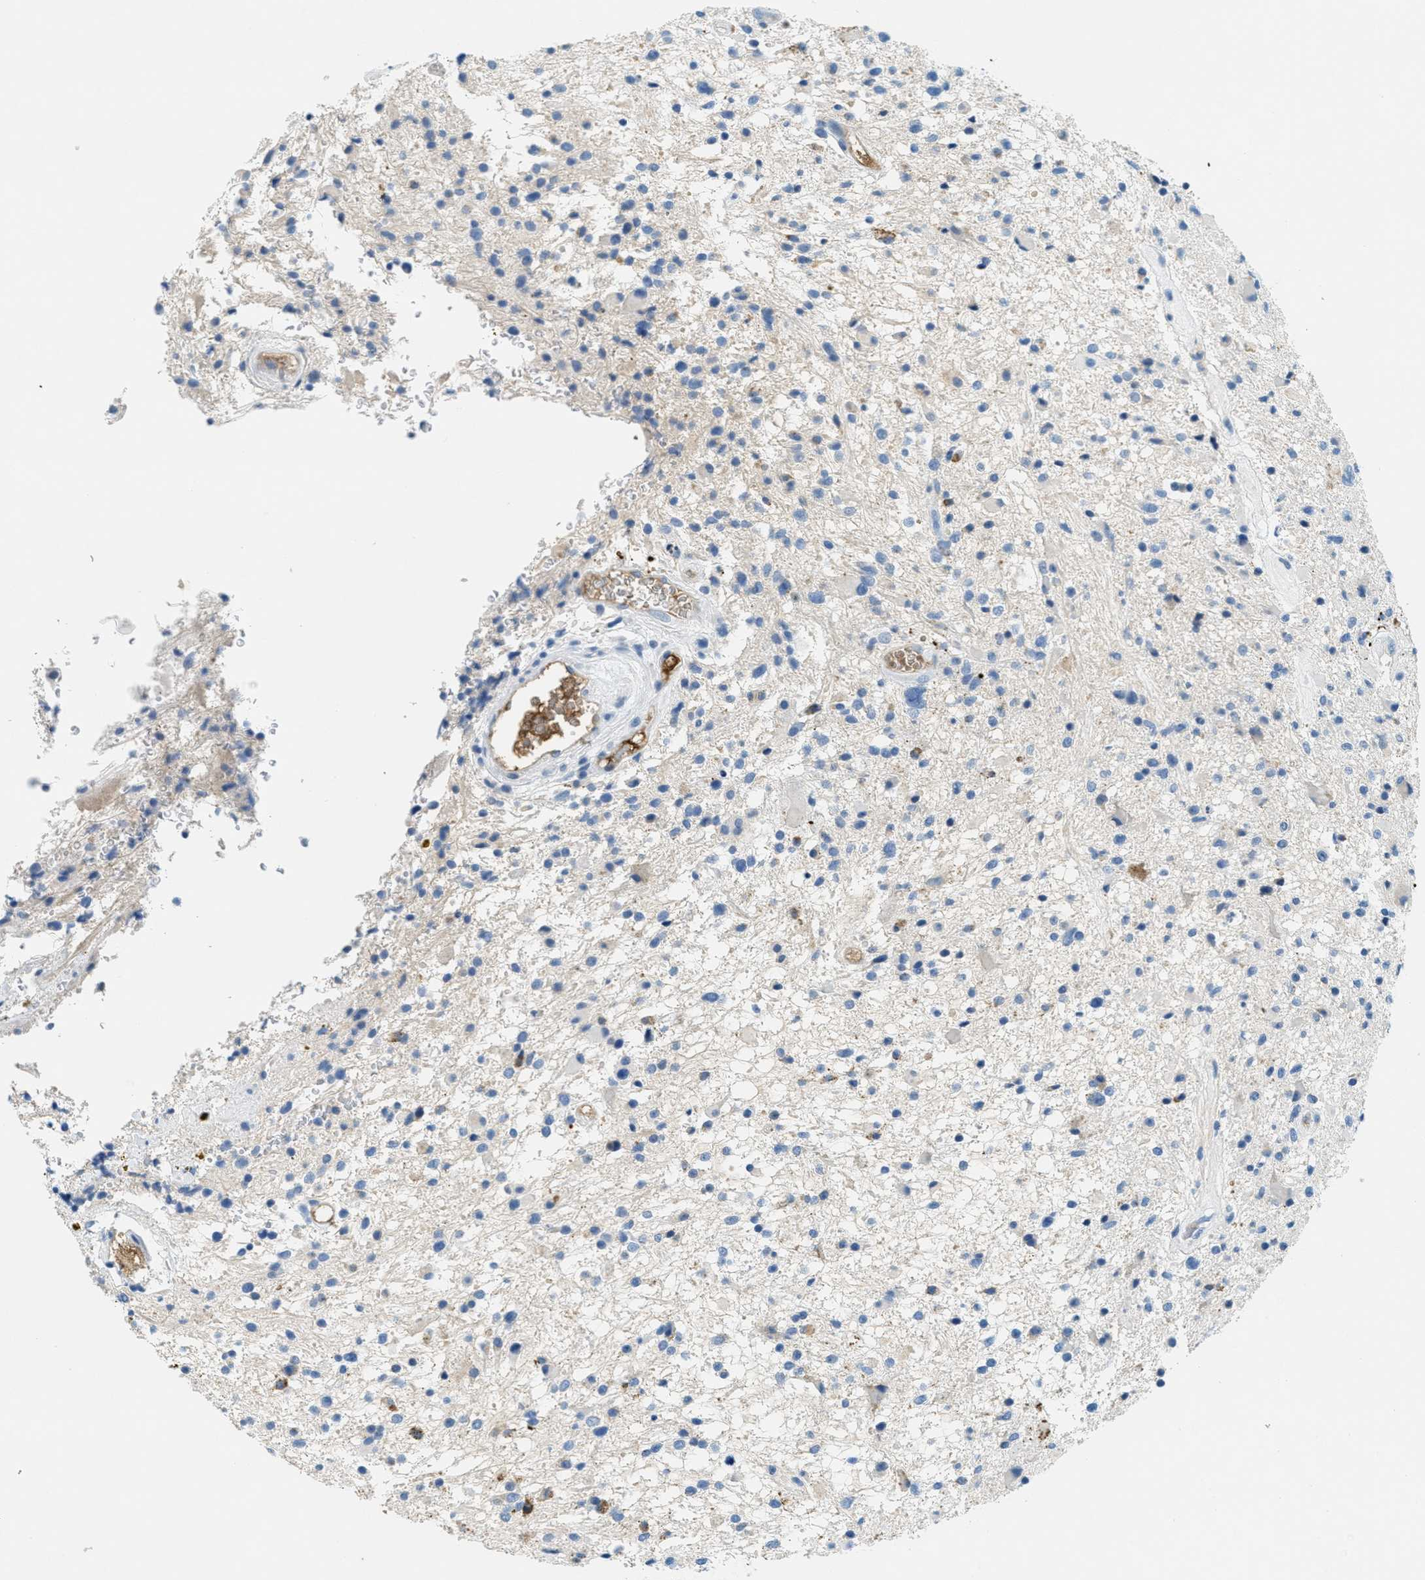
{"staining": {"intensity": "negative", "quantity": "none", "location": "none"}, "tissue": "glioma", "cell_type": "Tumor cells", "image_type": "cancer", "snomed": [{"axis": "morphology", "description": "Glioma, malignant, High grade"}, {"axis": "topography", "description": "Brain"}], "caption": "Tumor cells show no significant staining in glioma.", "gene": "A2M", "patient": {"sex": "male", "age": 33}}